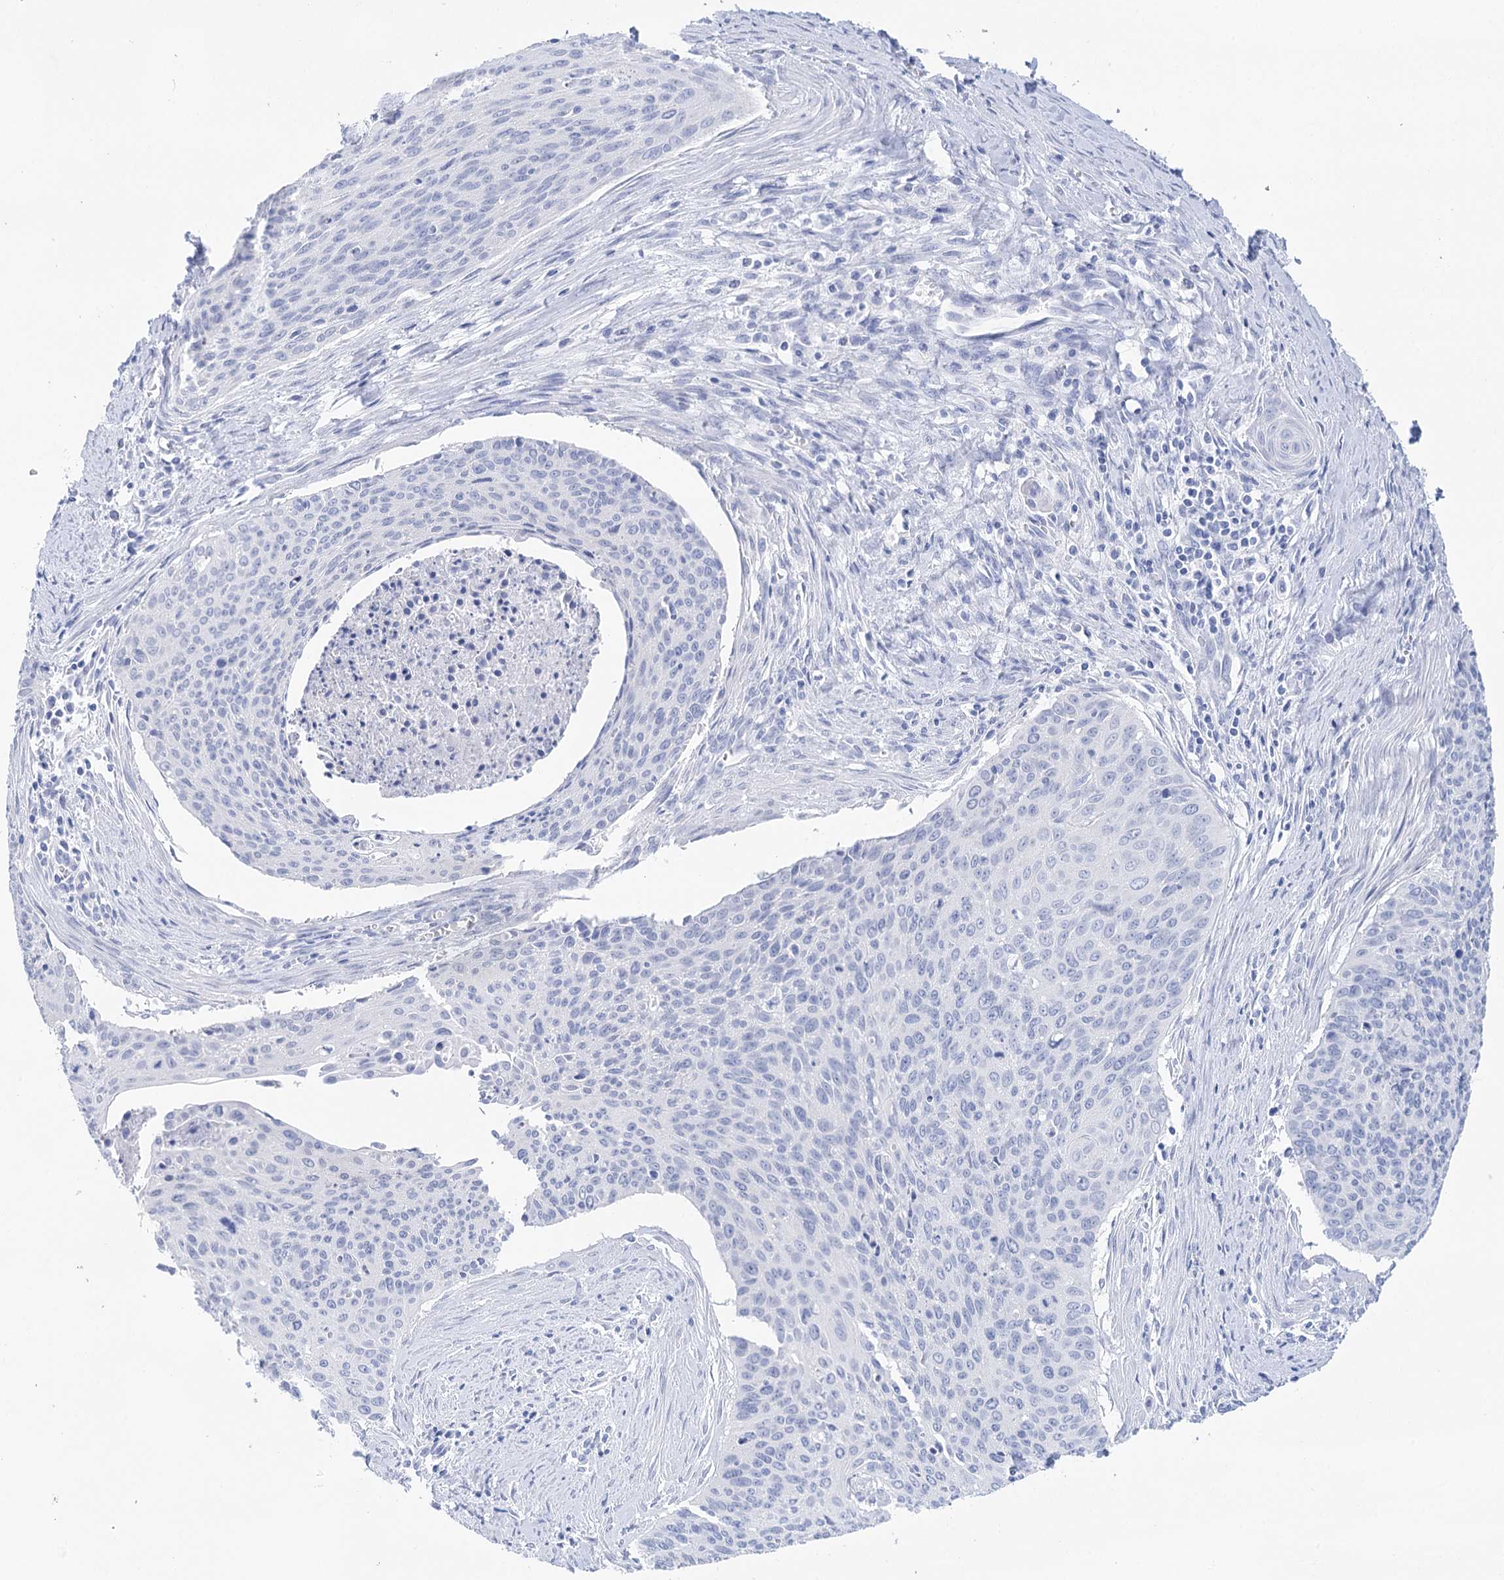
{"staining": {"intensity": "negative", "quantity": "none", "location": "none"}, "tissue": "cervical cancer", "cell_type": "Tumor cells", "image_type": "cancer", "snomed": [{"axis": "morphology", "description": "Squamous cell carcinoma, NOS"}, {"axis": "topography", "description": "Cervix"}], "caption": "Immunohistochemistry (IHC) of cervical cancer (squamous cell carcinoma) shows no expression in tumor cells.", "gene": "LALBA", "patient": {"sex": "female", "age": 55}}